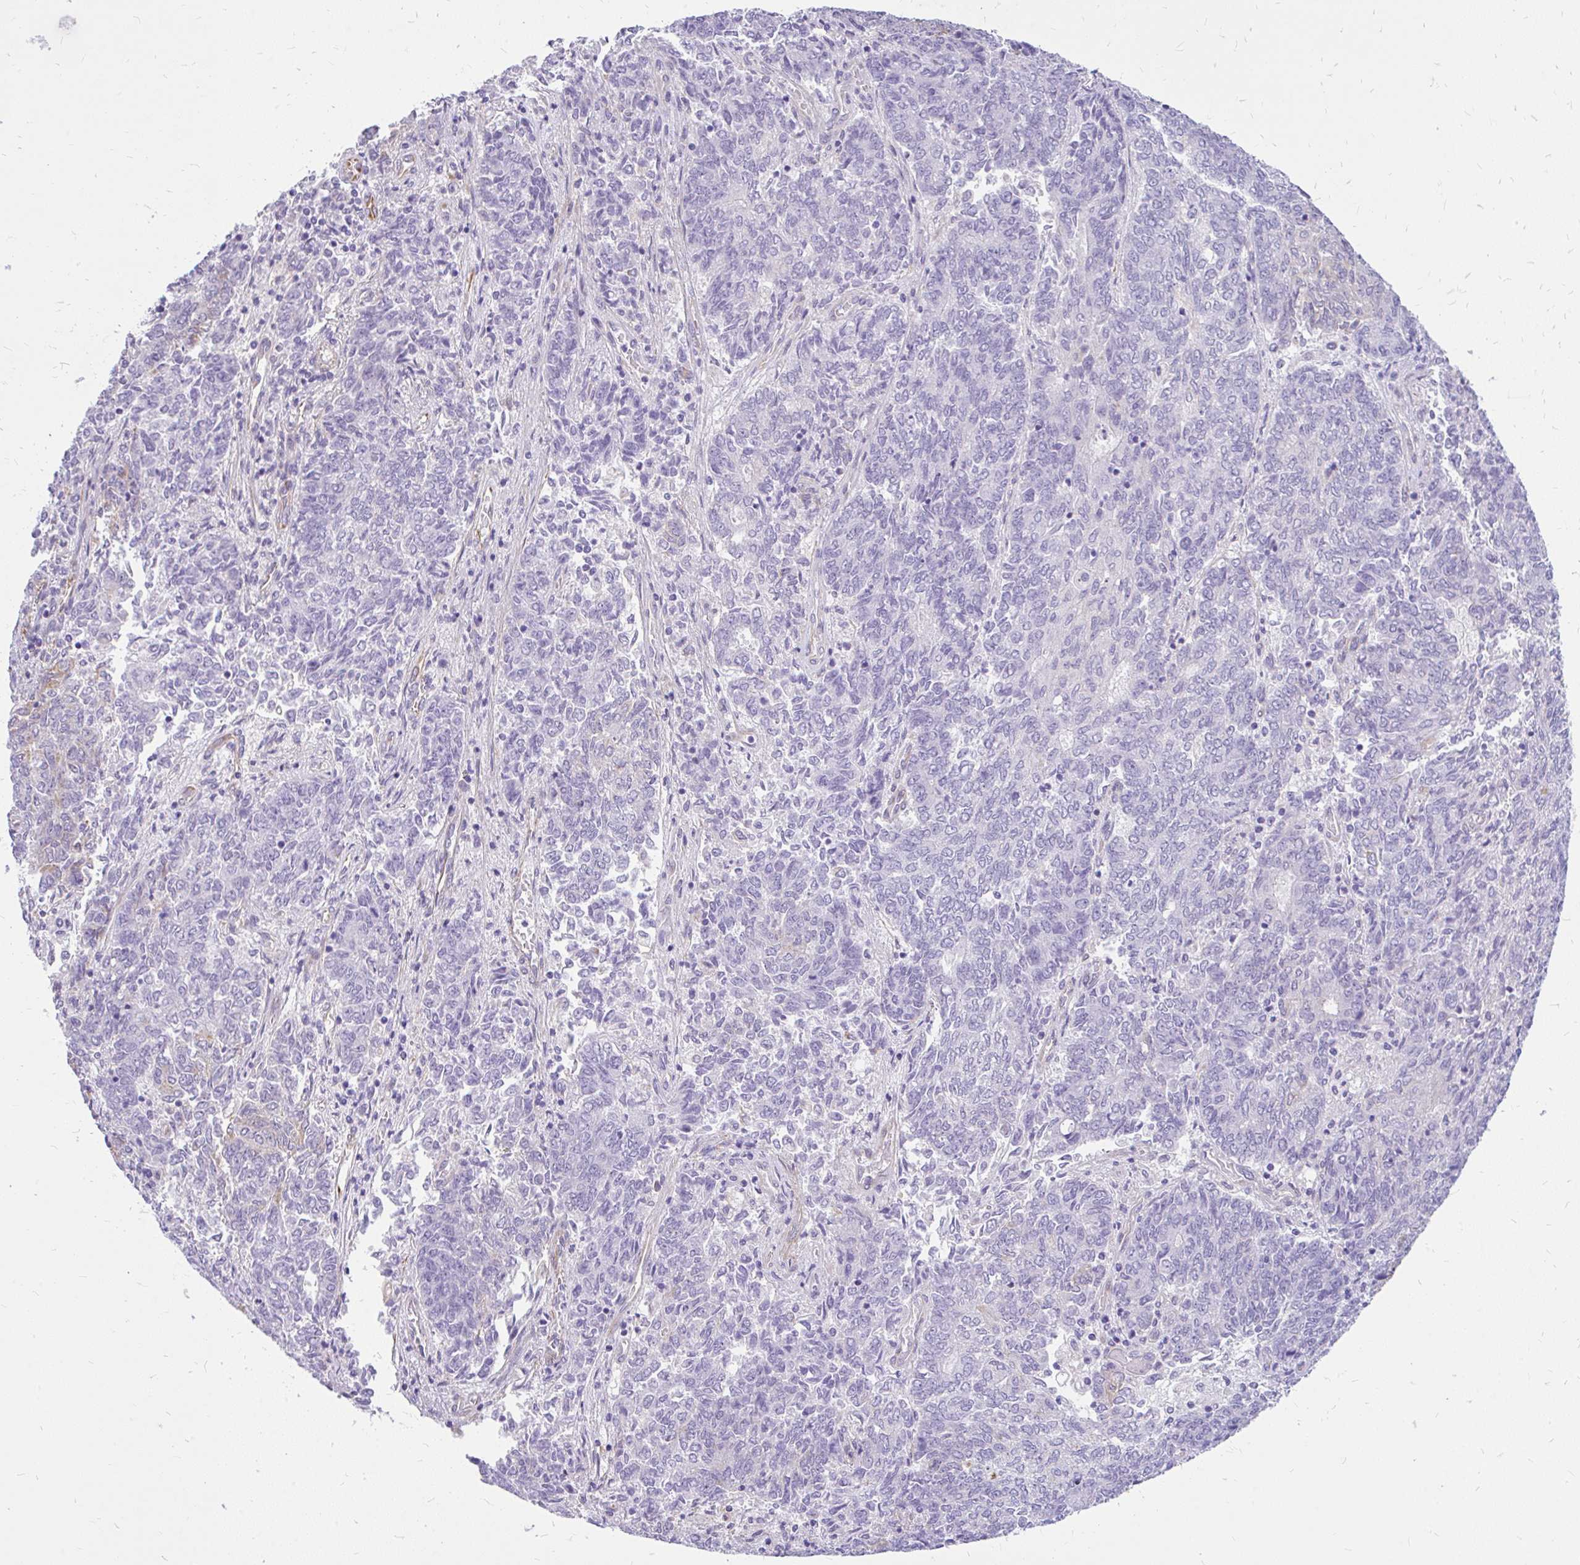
{"staining": {"intensity": "negative", "quantity": "none", "location": "none"}, "tissue": "endometrial cancer", "cell_type": "Tumor cells", "image_type": "cancer", "snomed": [{"axis": "morphology", "description": "Adenocarcinoma, NOS"}, {"axis": "topography", "description": "Endometrium"}], "caption": "Endometrial cancer (adenocarcinoma) was stained to show a protein in brown. There is no significant expression in tumor cells.", "gene": "FAM83C", "patient": {"sex": "female", "age": 80}}